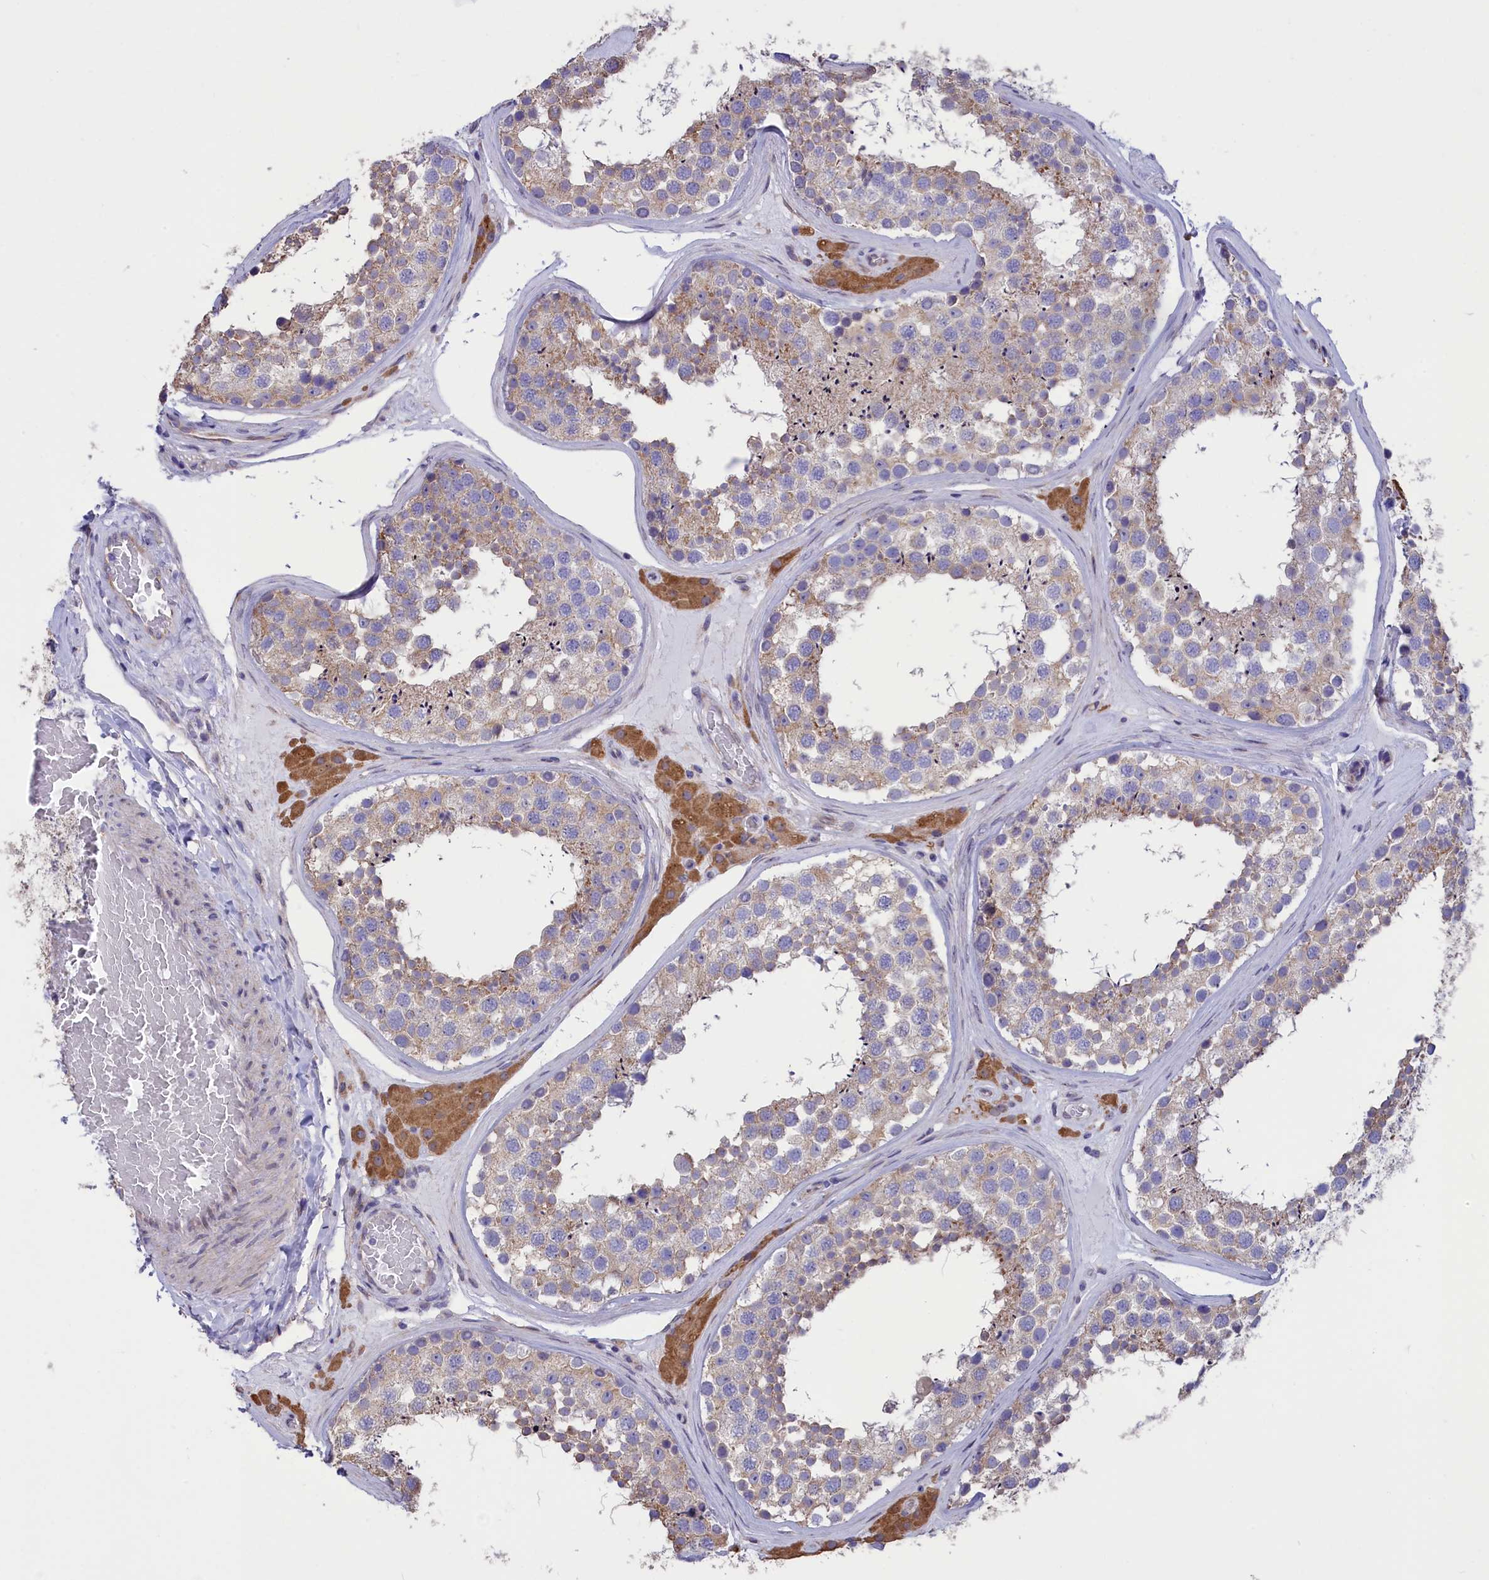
{"staining": {"intensity": "moderate", "quantity": "25%-75%", "location": "cytoplasmic/membranous"}, "tissue": "testis", "cell_type": "Cells in seminiferous ducts", "image_type": "normal", "snomed": [{"axis": "morphology", "description": "Normal tissue, NOS"}, {"axis": "topography", "description": "Testis"}], "caption": "Cells in seminiferous ducts exhibit medium levels of moderate cytoplasmic/membranous positivity in about 25%-75% of cells in normal testis. (IHC, brightfield microscopy, high magnification).", "gene": "CYP2U1", "patient": {"sex": "male", "age": 46}}